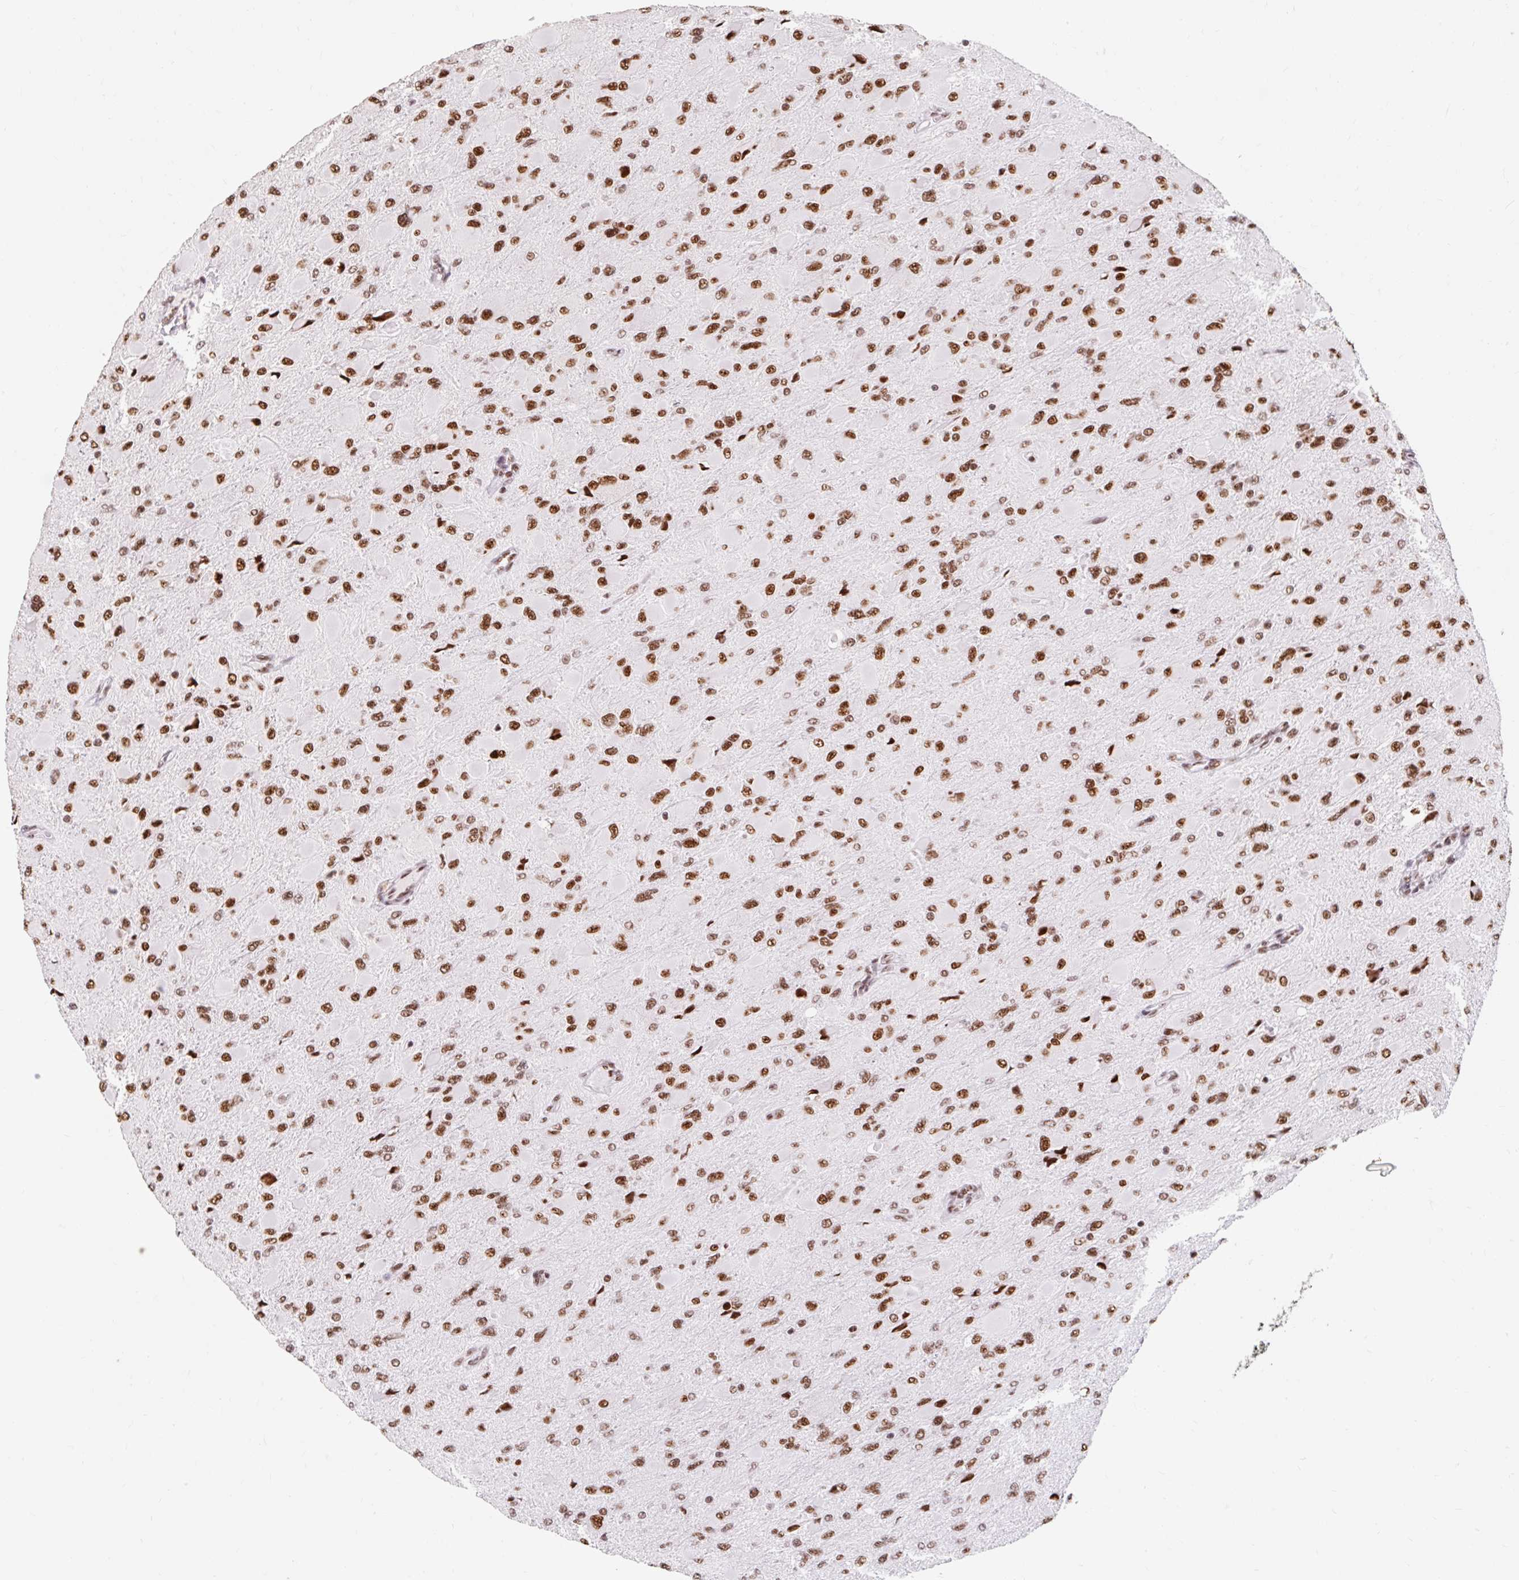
{"staining": {"intensity": "strong", "quantity": ">75%", "location": "nuclear"}, "tissue": "glioma", "cell_type": "Tumor cells", "image_type": "cancer", "snomed": [{"axis": "morphology", "description": "Glioma, malignant, High grade"}, {"axis": "topography", "description": "Cerebral cortex"}], "caption": "Brown immunohistochemical staining in human glioma demonstrates strong nuclear staining in about >75% of tumor cells.", "gene": "SRSF10", "patient": {"sex": "female", "age": 36}}